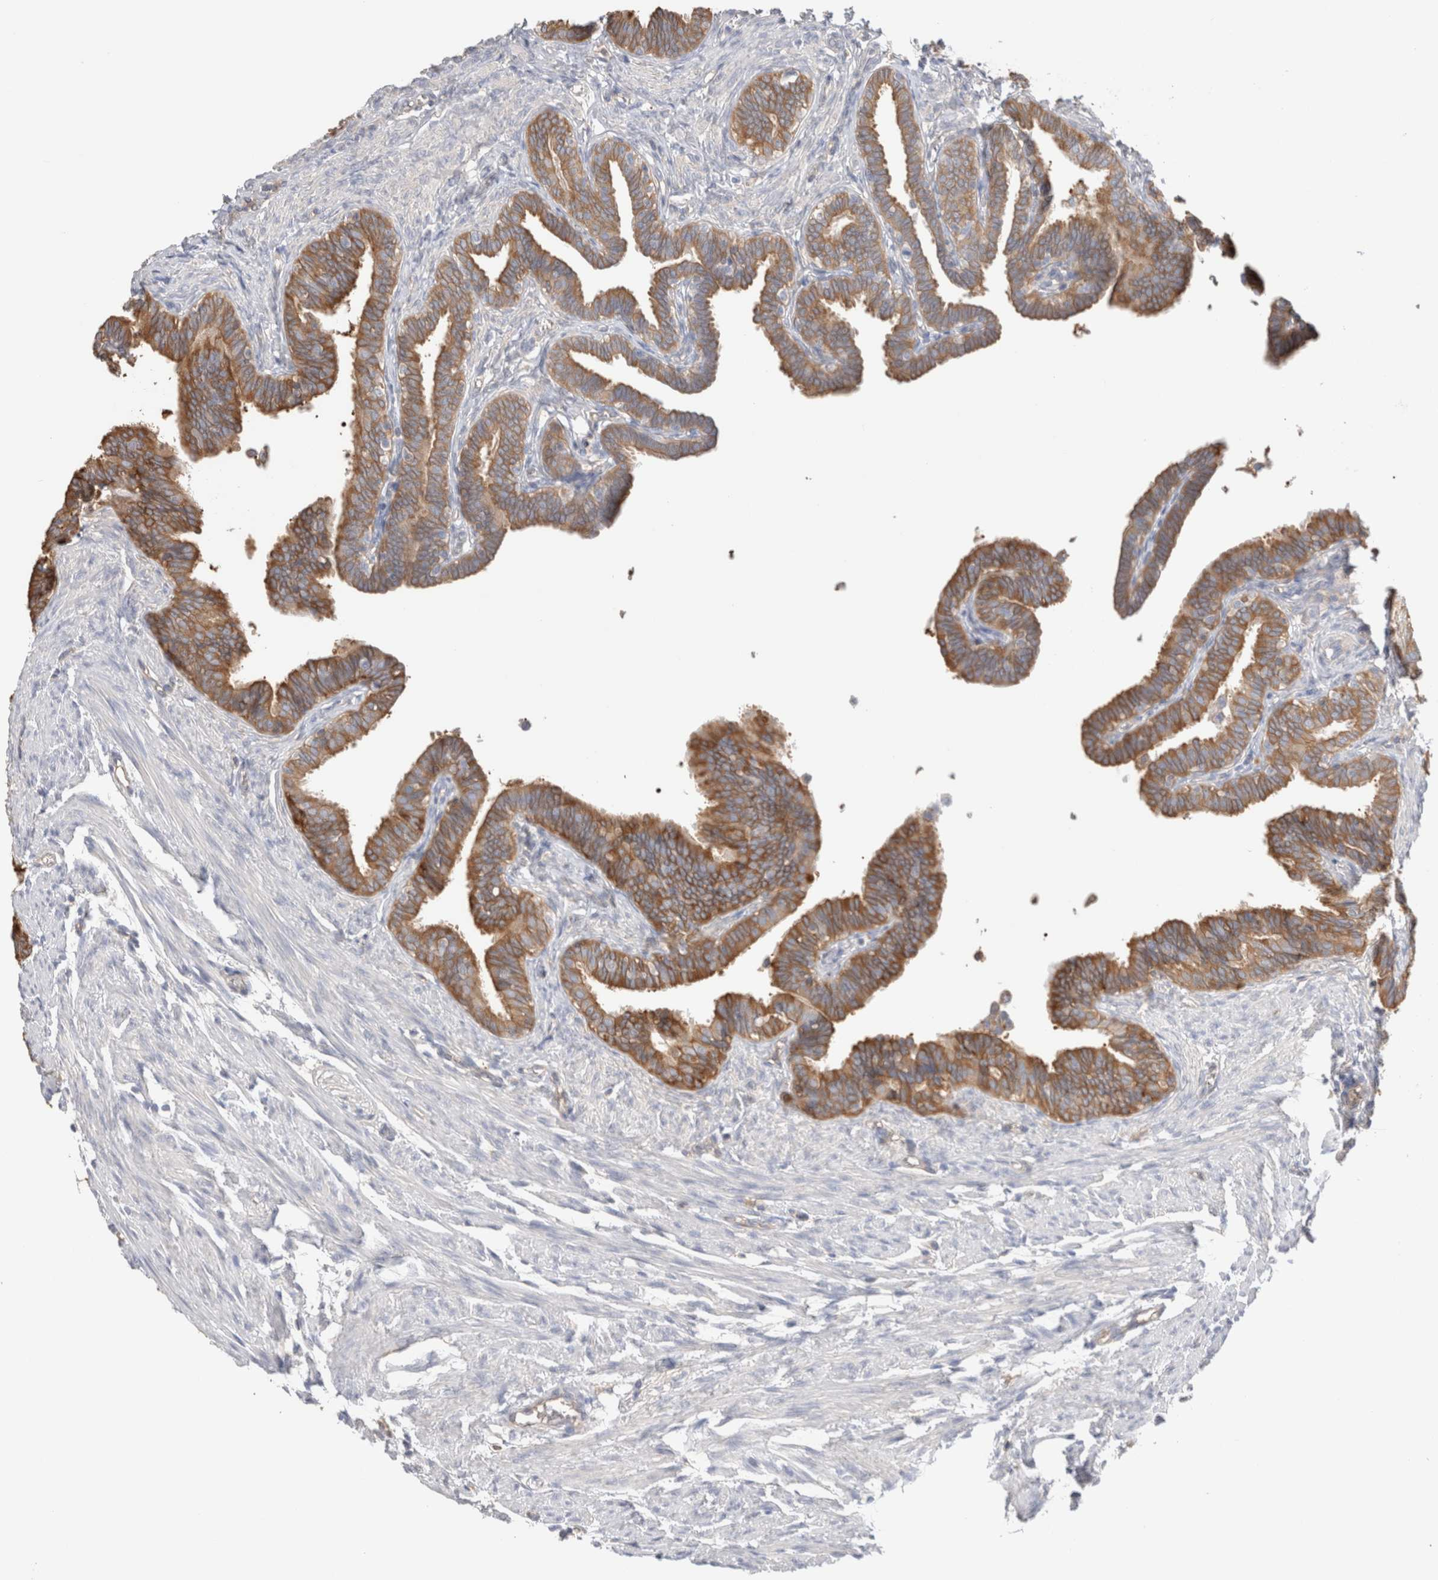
{"staining": {"intensity": "moderate", "quantity": ">75%", "location": "cytoplasmic/membranous"}, "tissue": "fallopian tube", "cell_type": "Glandular cells", "image_type": "normal", "snomed": [{"axis": "morphology", "description": "Normal tissue, NOS"}, {"axis": "topography", "description": "Fallopian tube"}, {"axis": "topography", "description": "Ovary"}], "caption": "There is medium levels of moderate cytoplasmic/membranous expression in glandular cells of normal fallopian tube, as demonstrated by immunohistochemical staining (brown color).", "gene": "CAPN2", "patient": {"sex": "female", "age": 23}}